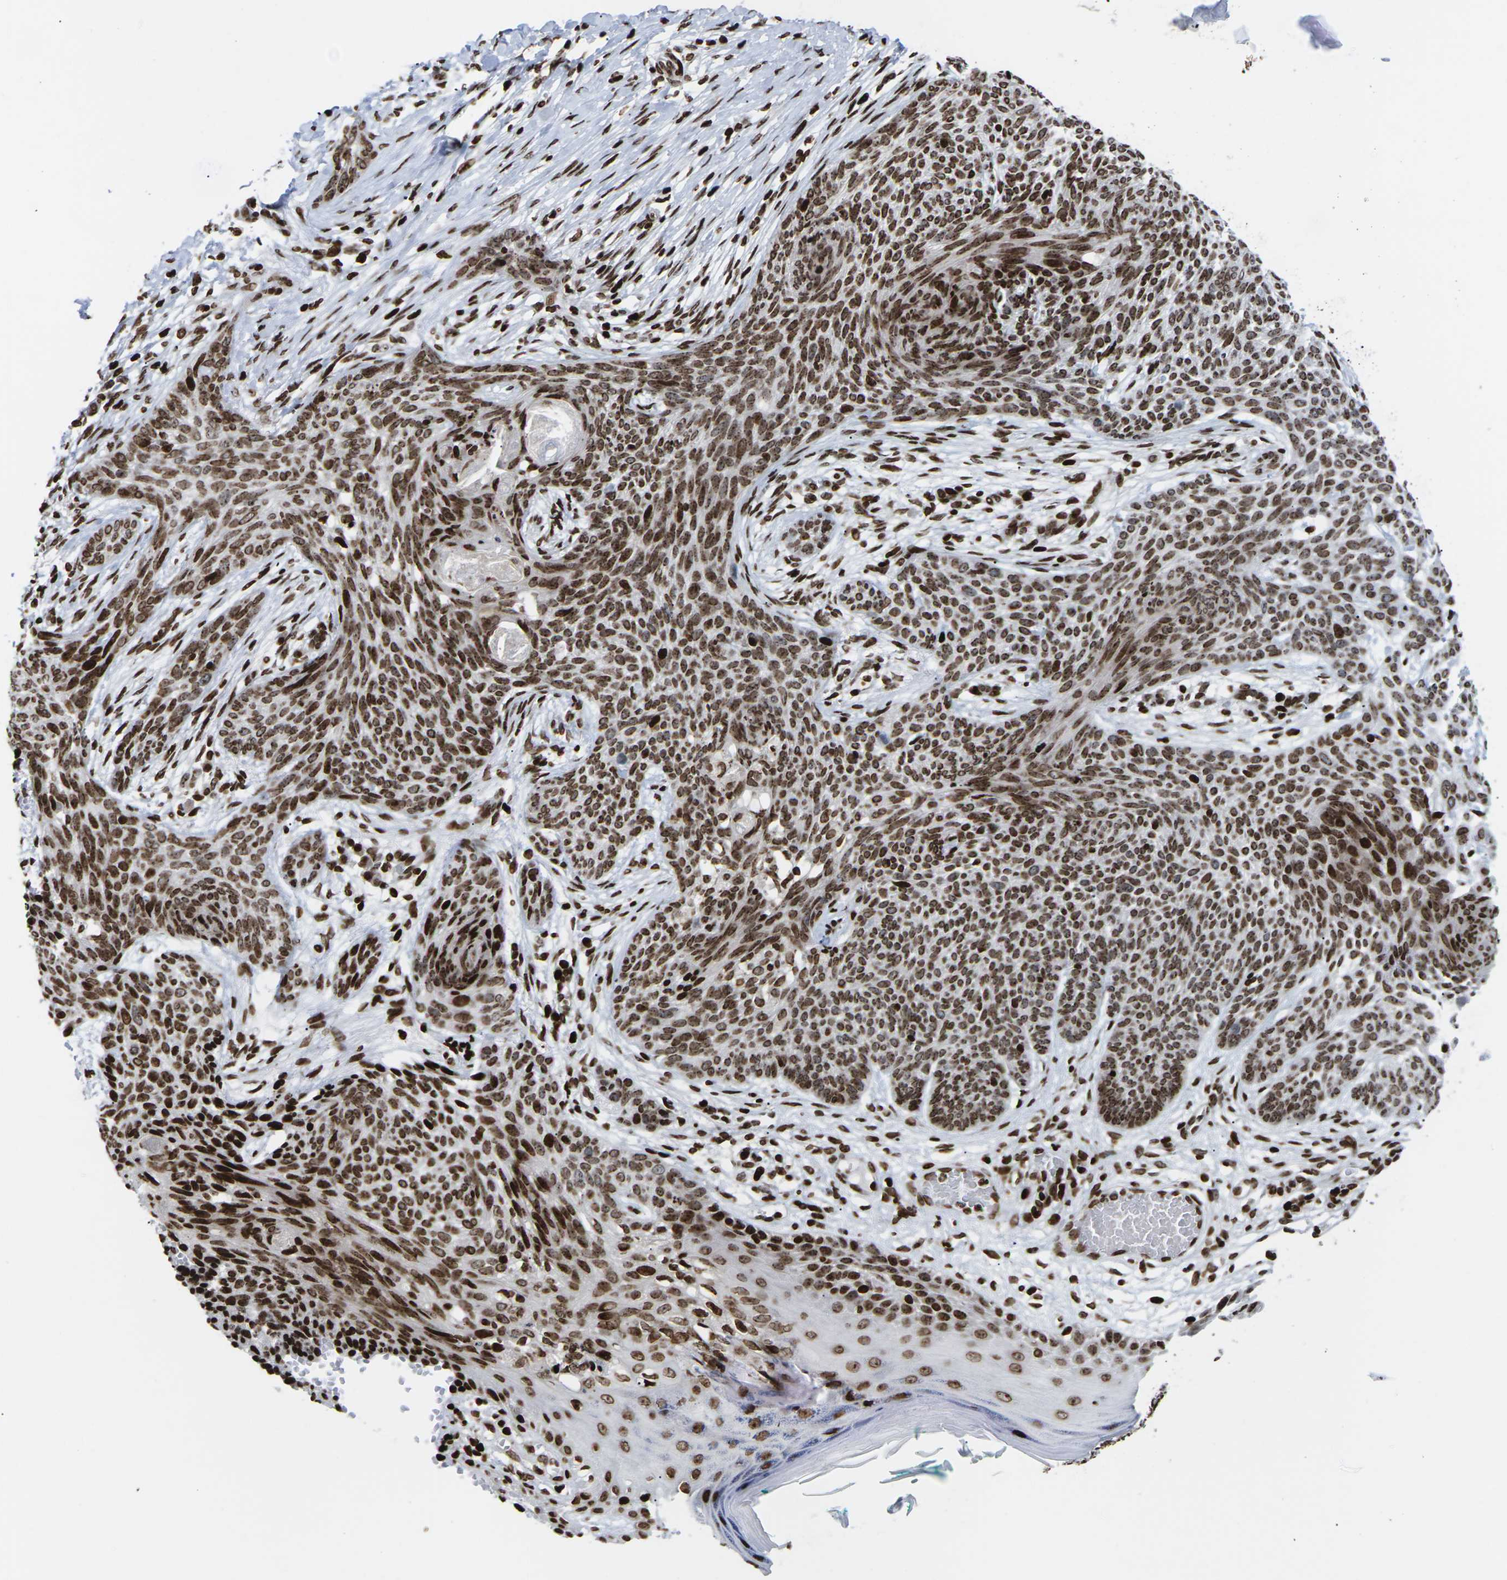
{"staining": {"intensity": "strong", "quantity": ">75%", "location": "cytoplasmic/membranous,nuclear"}, "tissue": "skin cancer", "cell_type": "Tumor cells", "image_type": "cancer", "snomed": [{"axis": "morphology", "description": "Basal cell carcinoma"}, {"axis": "topography", "description": "Skin"}], "caption": "An immunohistochemistry image of tumor tissue is shown. Protein staining in brown labels strong cytoplasmic/membranous and nuclear positivity in skin basal cell carcinoma within tumor cells. (DAB = brown stain, brightfield microscopy at high magnification).", "gene": "H1-4", "patient": {"sex": "female", "age": 59}}